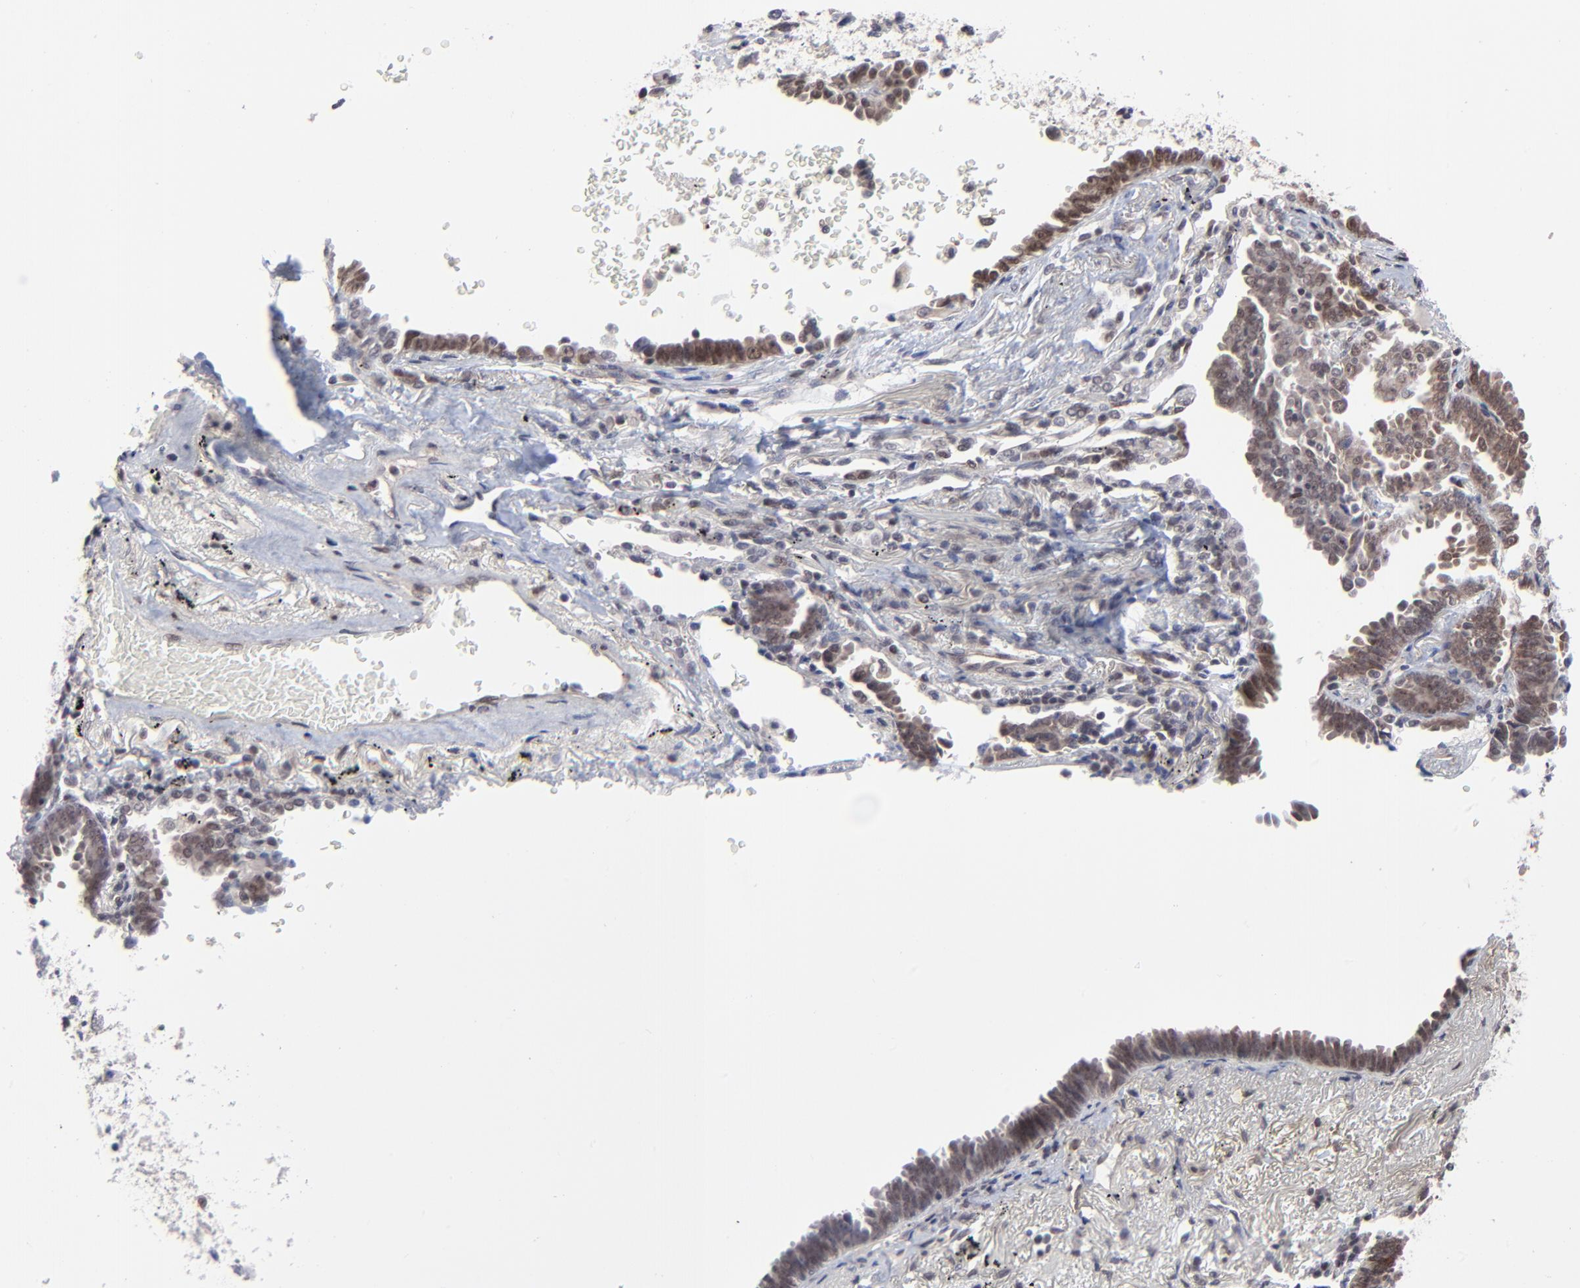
{"staining": {"intensity": "weak", "quantity": "25%-75%", "location": "nuclear"}, "tissue": "lung cancer", "cell_type": "Tumor cells", "image_type": "cancer", "snomed": [{"axis": "morphology", "description": "Adenocarcinoma, NOS"}, {"axis": "topography", "description": "Lung"}], "caption": "High-magnification brightfield microscopy of lung adenocarcinoma stained with DAB (3,3'-diaminobenzidine) (brown) and counterstained with hematoxylin (blue). tumor cells exhibit weak nuclear staining is identified in about25%-75% of cells.", "gene": "ZNF419", "patient": {"sex": "female", "age": 64}}